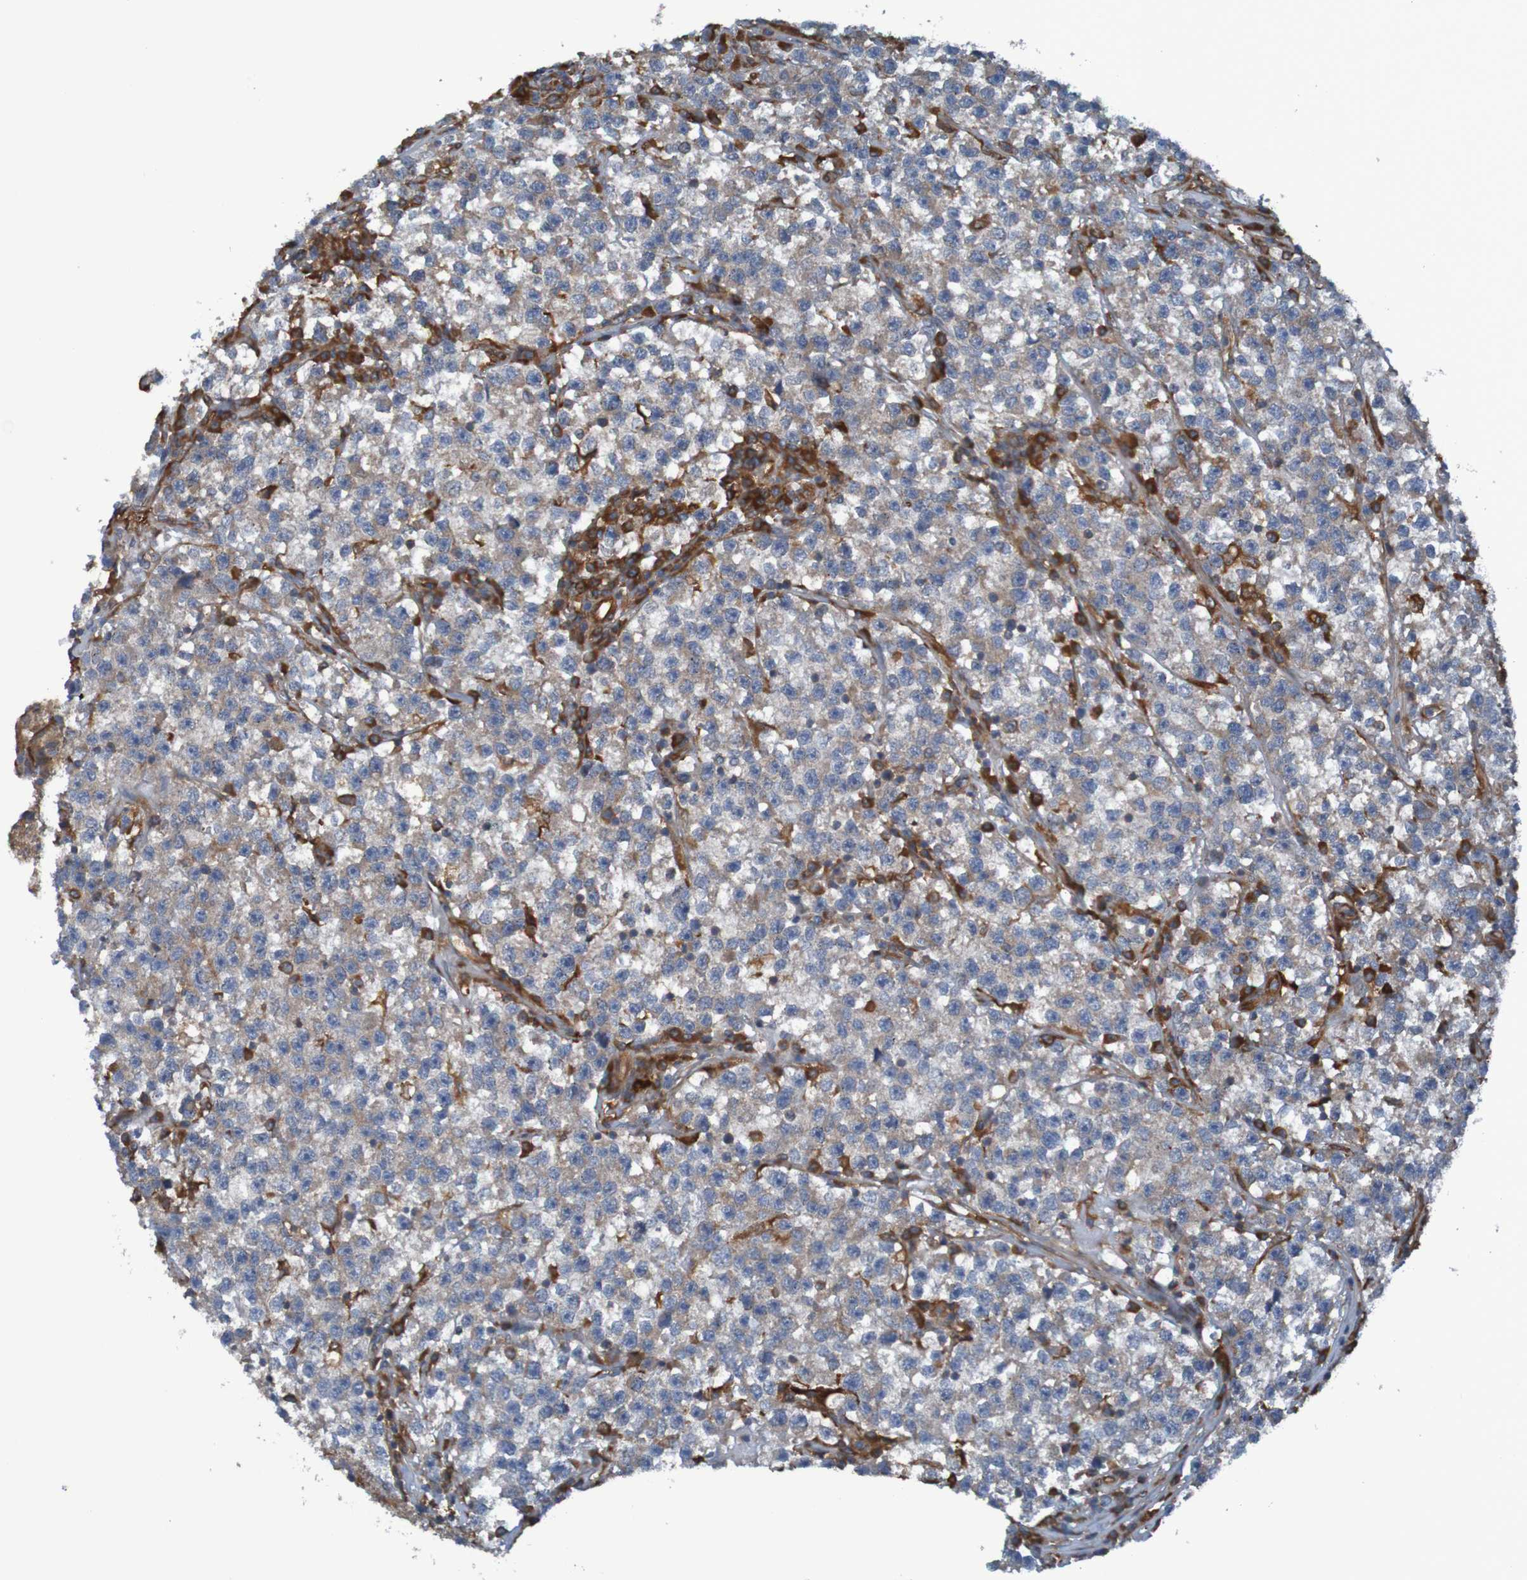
{"staining": {"intensity": "moderate", "quantity": ">75%", "location": "cytoplasmic/membranous"}, "tissue": "testis cancer", "cell_type": "Tumor cells", "image_type": "cancer", "snomed": [{"axis": "morphology", "description": "Seminoma, NOS"}, {"axis": "topography", "description": "Testis"}], "caption": "Protein analysis of testis cancer (seminoma) tissue displays moderate cytoplasmic/membranous staining in about >75% of tumor cells.", "gene": "DNAJC4", "patient": {"sex": "male", "age": 22}}